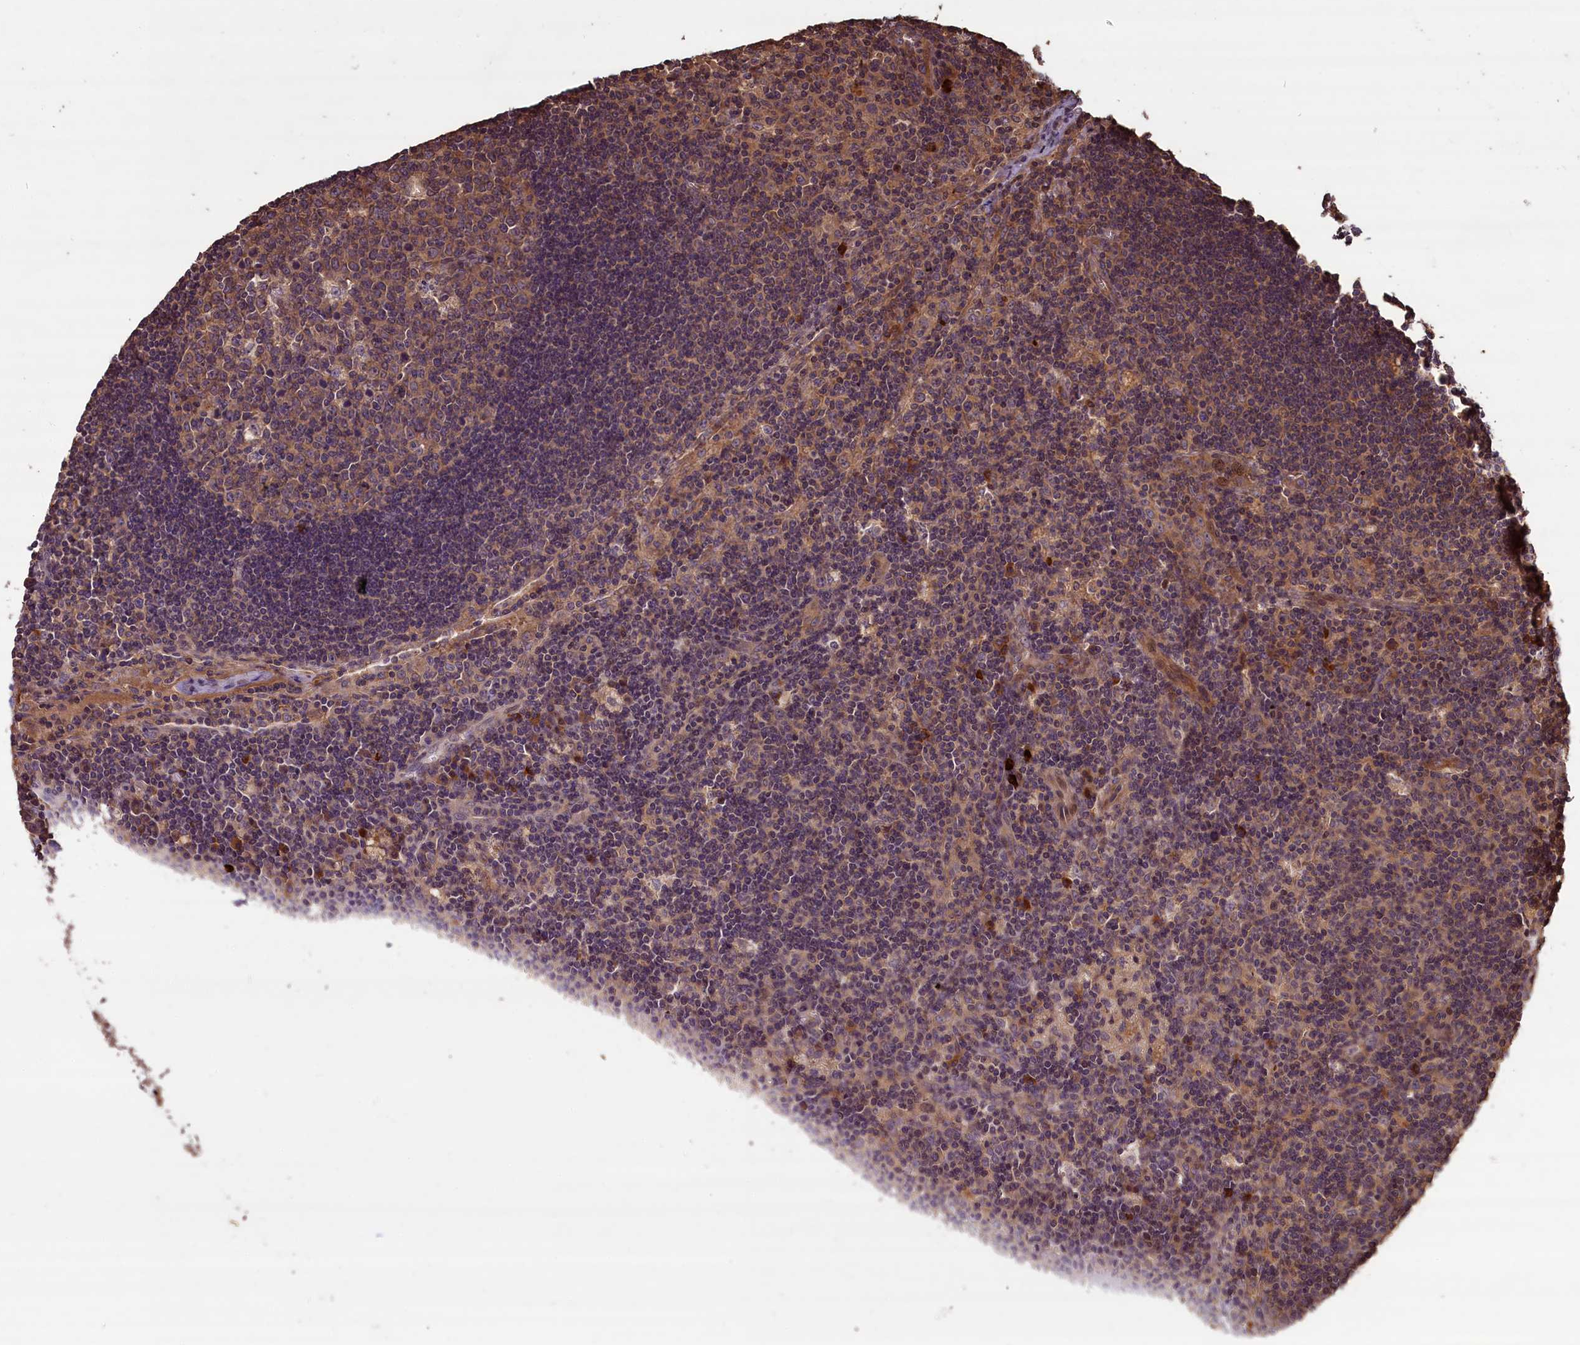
{"staining": {"intensity": "weak", "quantity": ">75%", "location": "cytoplasmic/membranous"}, "tissue": "lymph node", "cell_type": "Germinal center cells", "image_type": "normal", "snomed": [{"axis": "morphology", "description": "Normal tissue, NOS"}, {"axis": "topography", "description": "Lymph node"}], "caption": "Unremarkable lymph node reveals weak cytoplasmic/membranous positivity in approximately >75% of germinal center cells, visualized by immunohistochemistry.", "gene": "NUDT6", "patient": {"sex": "male", "age": 58}}